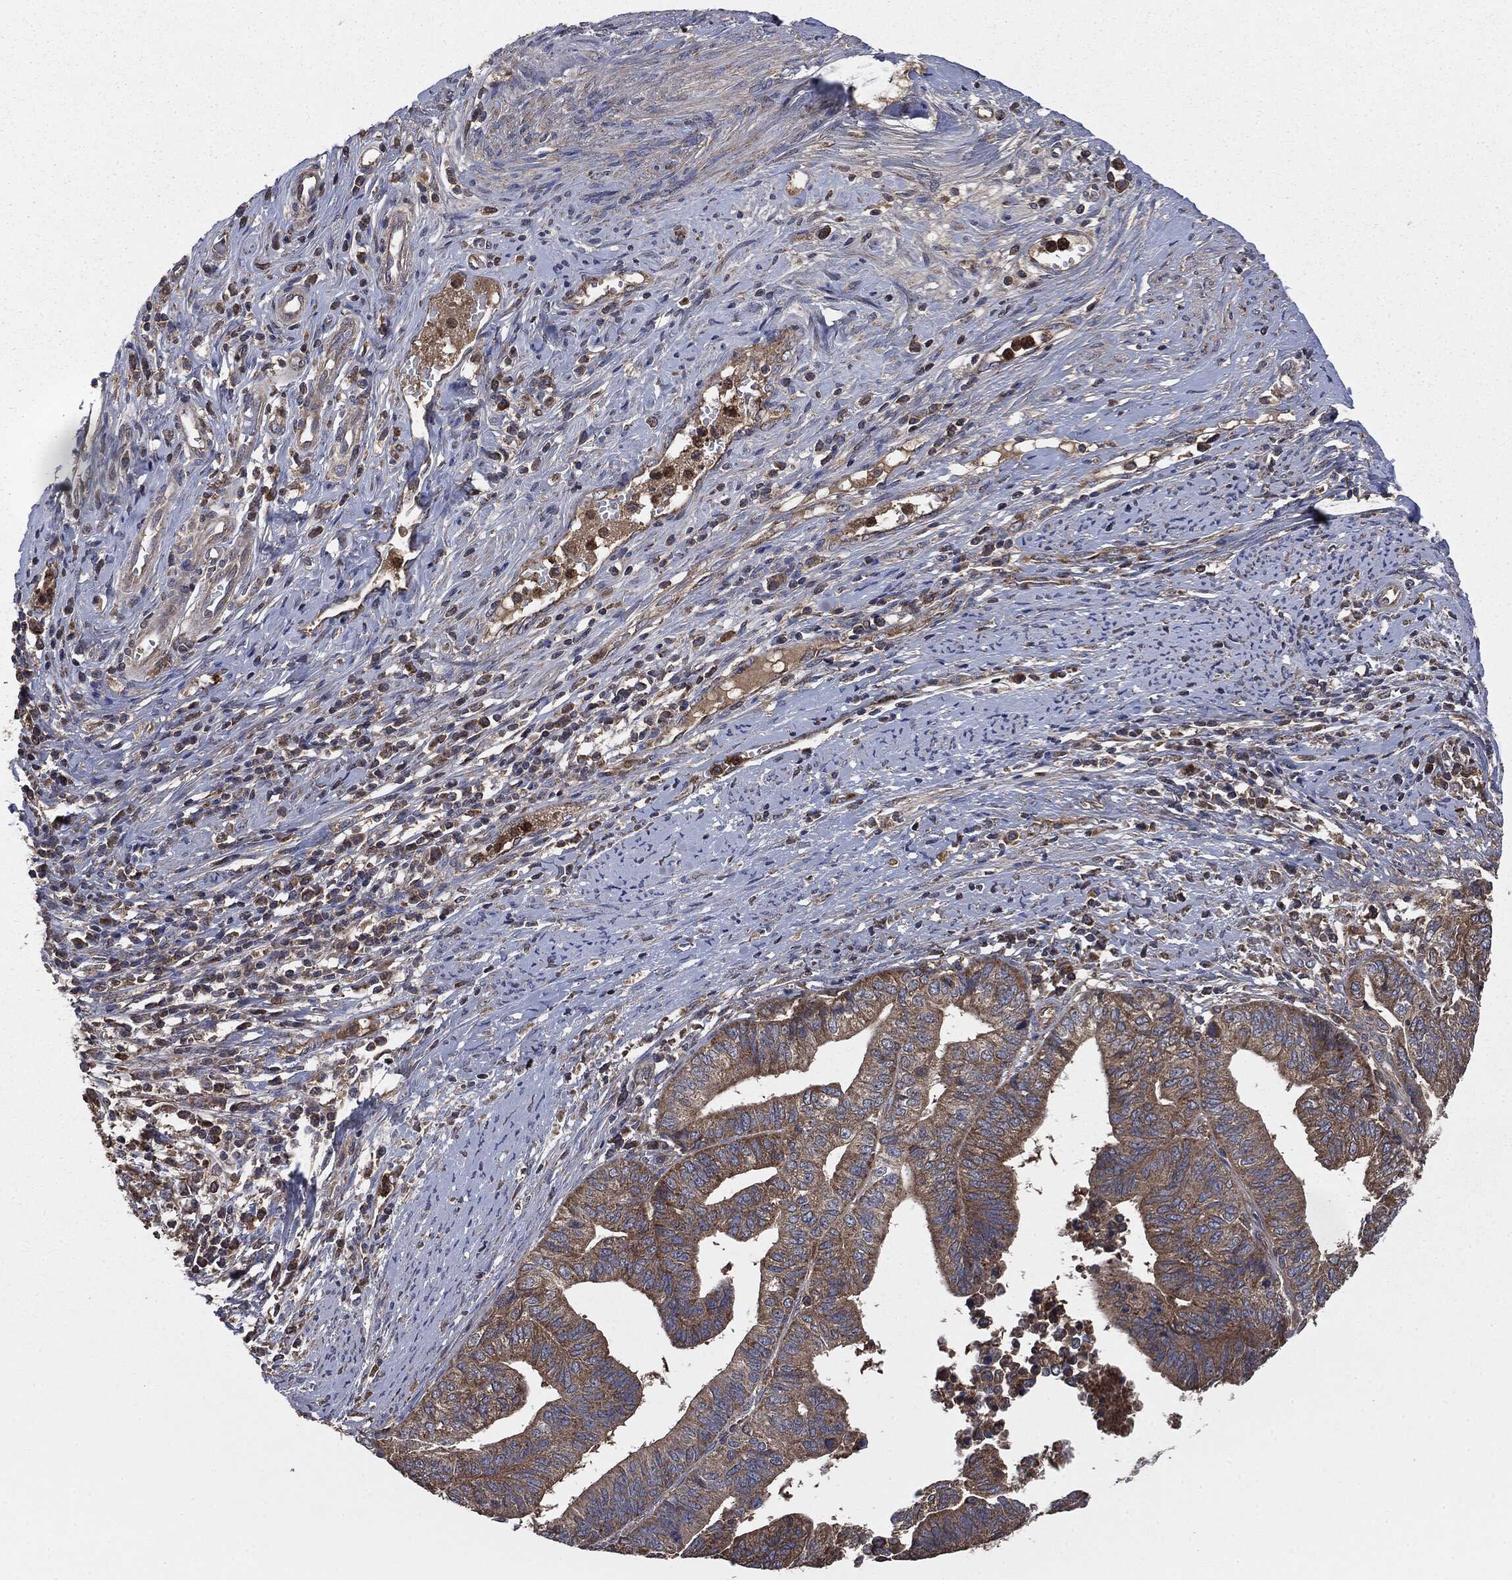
{"staining": {"intensity": "moderate", "quantity": ">75%", "location": "cytoplasmic/membranous"}, "tissue": "endometrial cancer", "cell_type": "Tumor cells", "image_type": "cancer", "snomed": [{"axis": "morphology", "description": "Adenocarcinoma, NOS"}, {"axis": "topography", "description": "Endometrium"}], "caption": "This is an image of immunohistochemistry staining of endometrial cancer (adenocarcinoma), which shows moderate positivity in the cytoplasmic/membranous of tumor cells.", "gene": "MAPK6", "patient": {"sex": "female", "age": 65}}